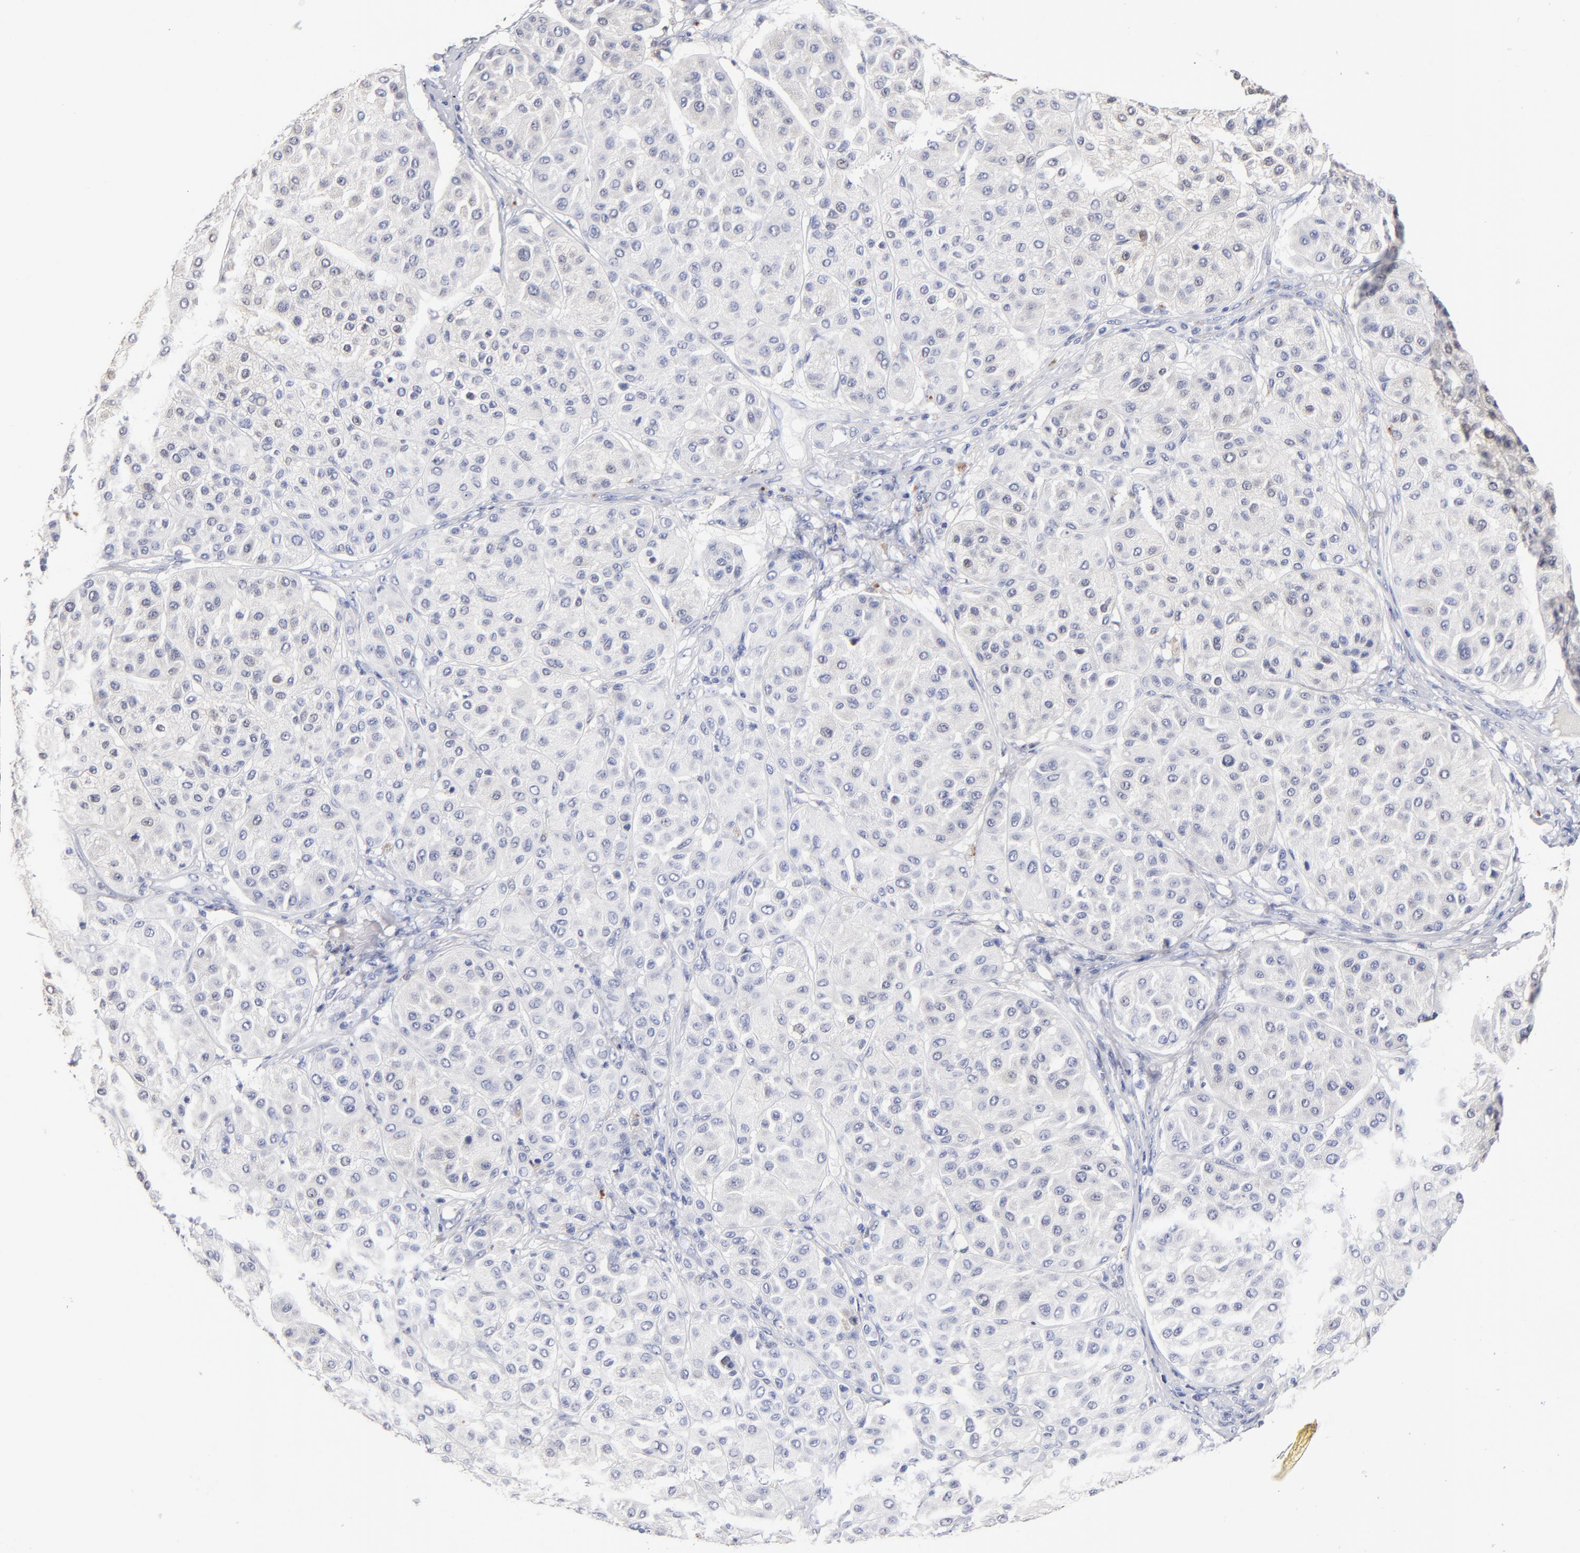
{"staining": {"intensity": "negative", "quantity": "none", "location": "none"}, "tissue": "melanoma", "cell_type": "Tumor cells", "image_type": "cancer", "snomed": [{"axis": "morphology", "description": "Normal tissue, NOS"}, {"axis": "morphology", "description": "Malignant melanoma, Metastatic site"}, {"axis": "topography", "description": "Skin"}], "caption": "Tumor cells show no significant staining in malignant melanoma (metastatic site).", "gene": "CXADR", "patient": {"sex": "male", "age": 41}}